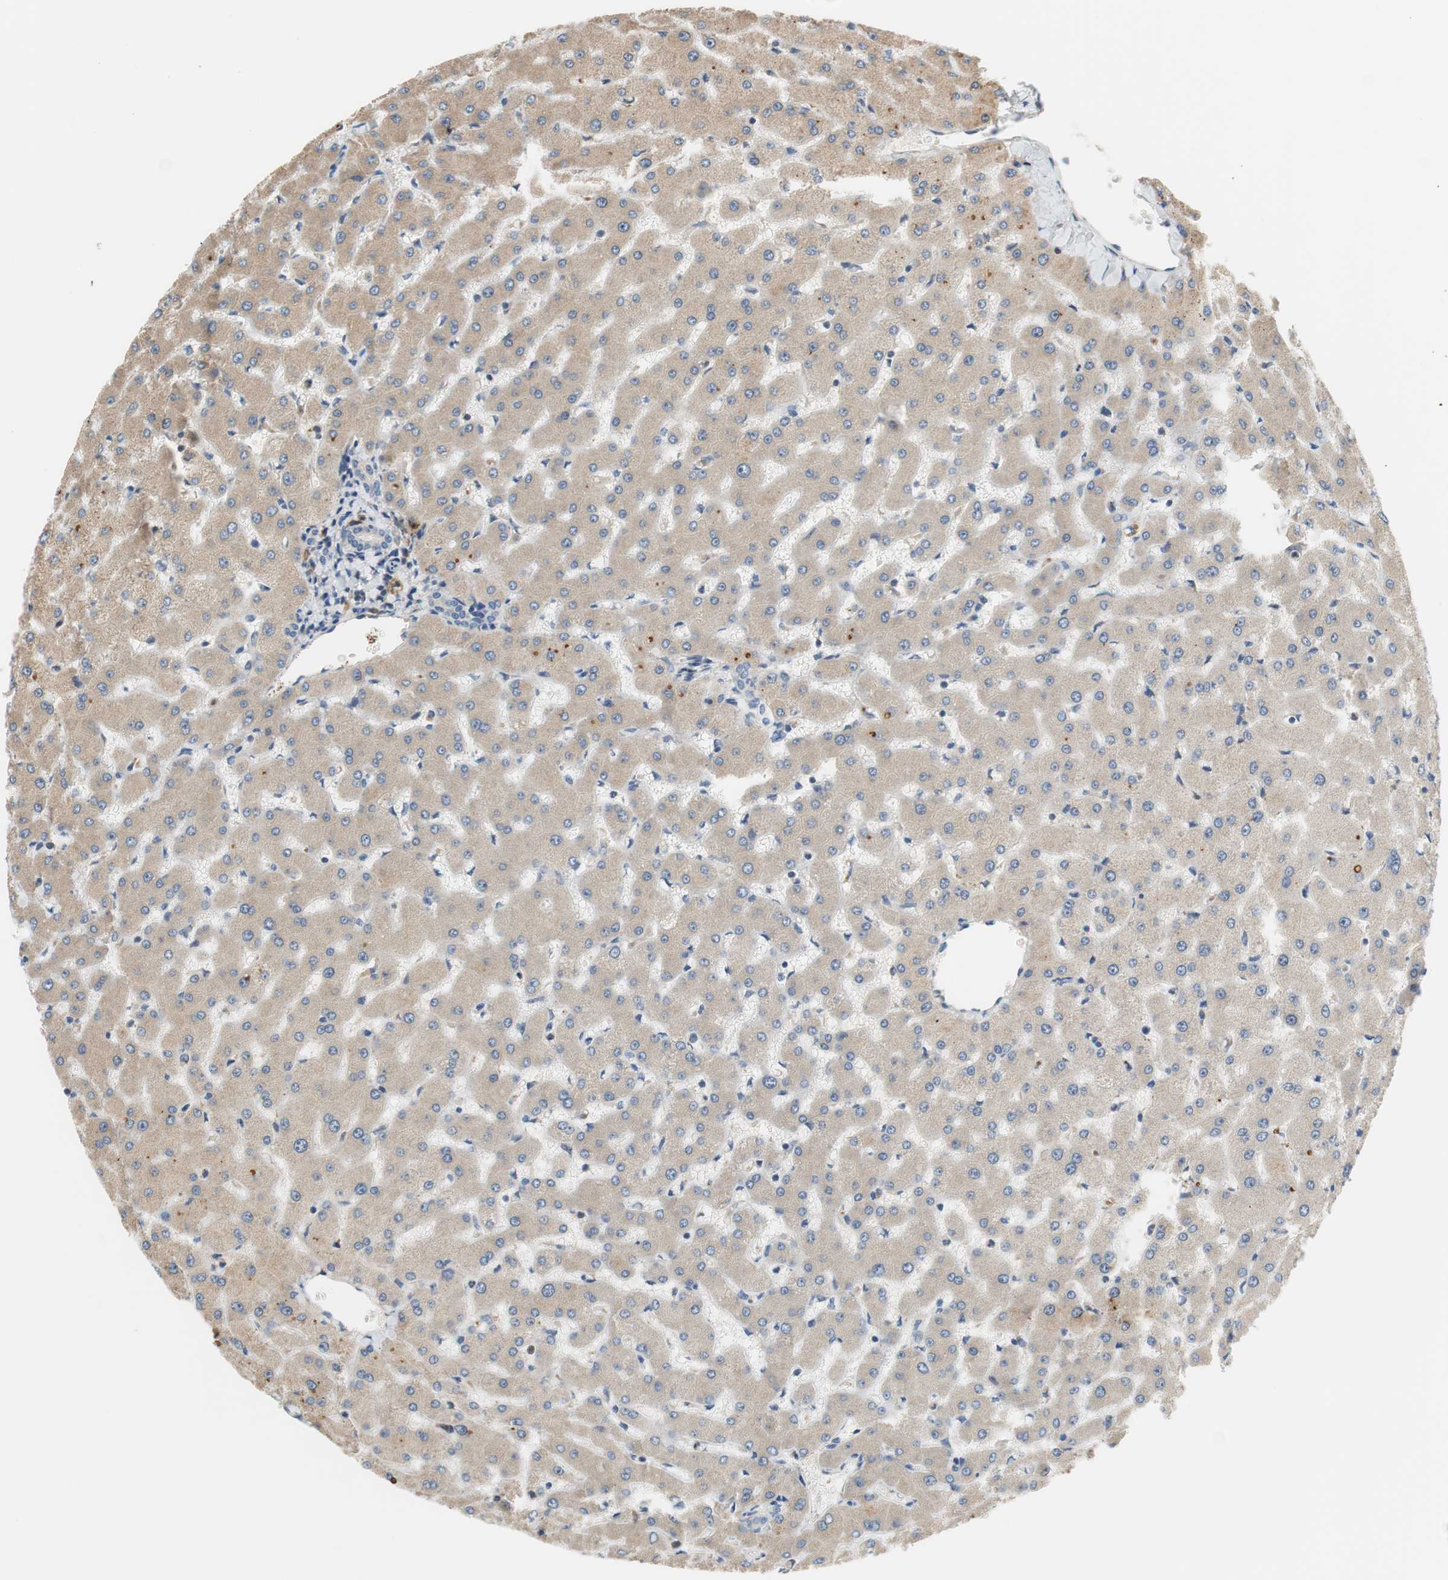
{"staining": {"intensity": "negative", "quantity": "none", "location": "none"}, "tissue": "liver", "cell_type": "Cholangiocytes", "image_type": "normal", "snomed": [{"axis": "morphology", "description": "Normal tissue, NOS"}, {"axis": "topography", "description": "Liver"}], "caption": "The micrograph reveals no significant staining in cholangiocytes of liver.", "gene": "C4A", "patient": {"sex": "female", "age": 63}}